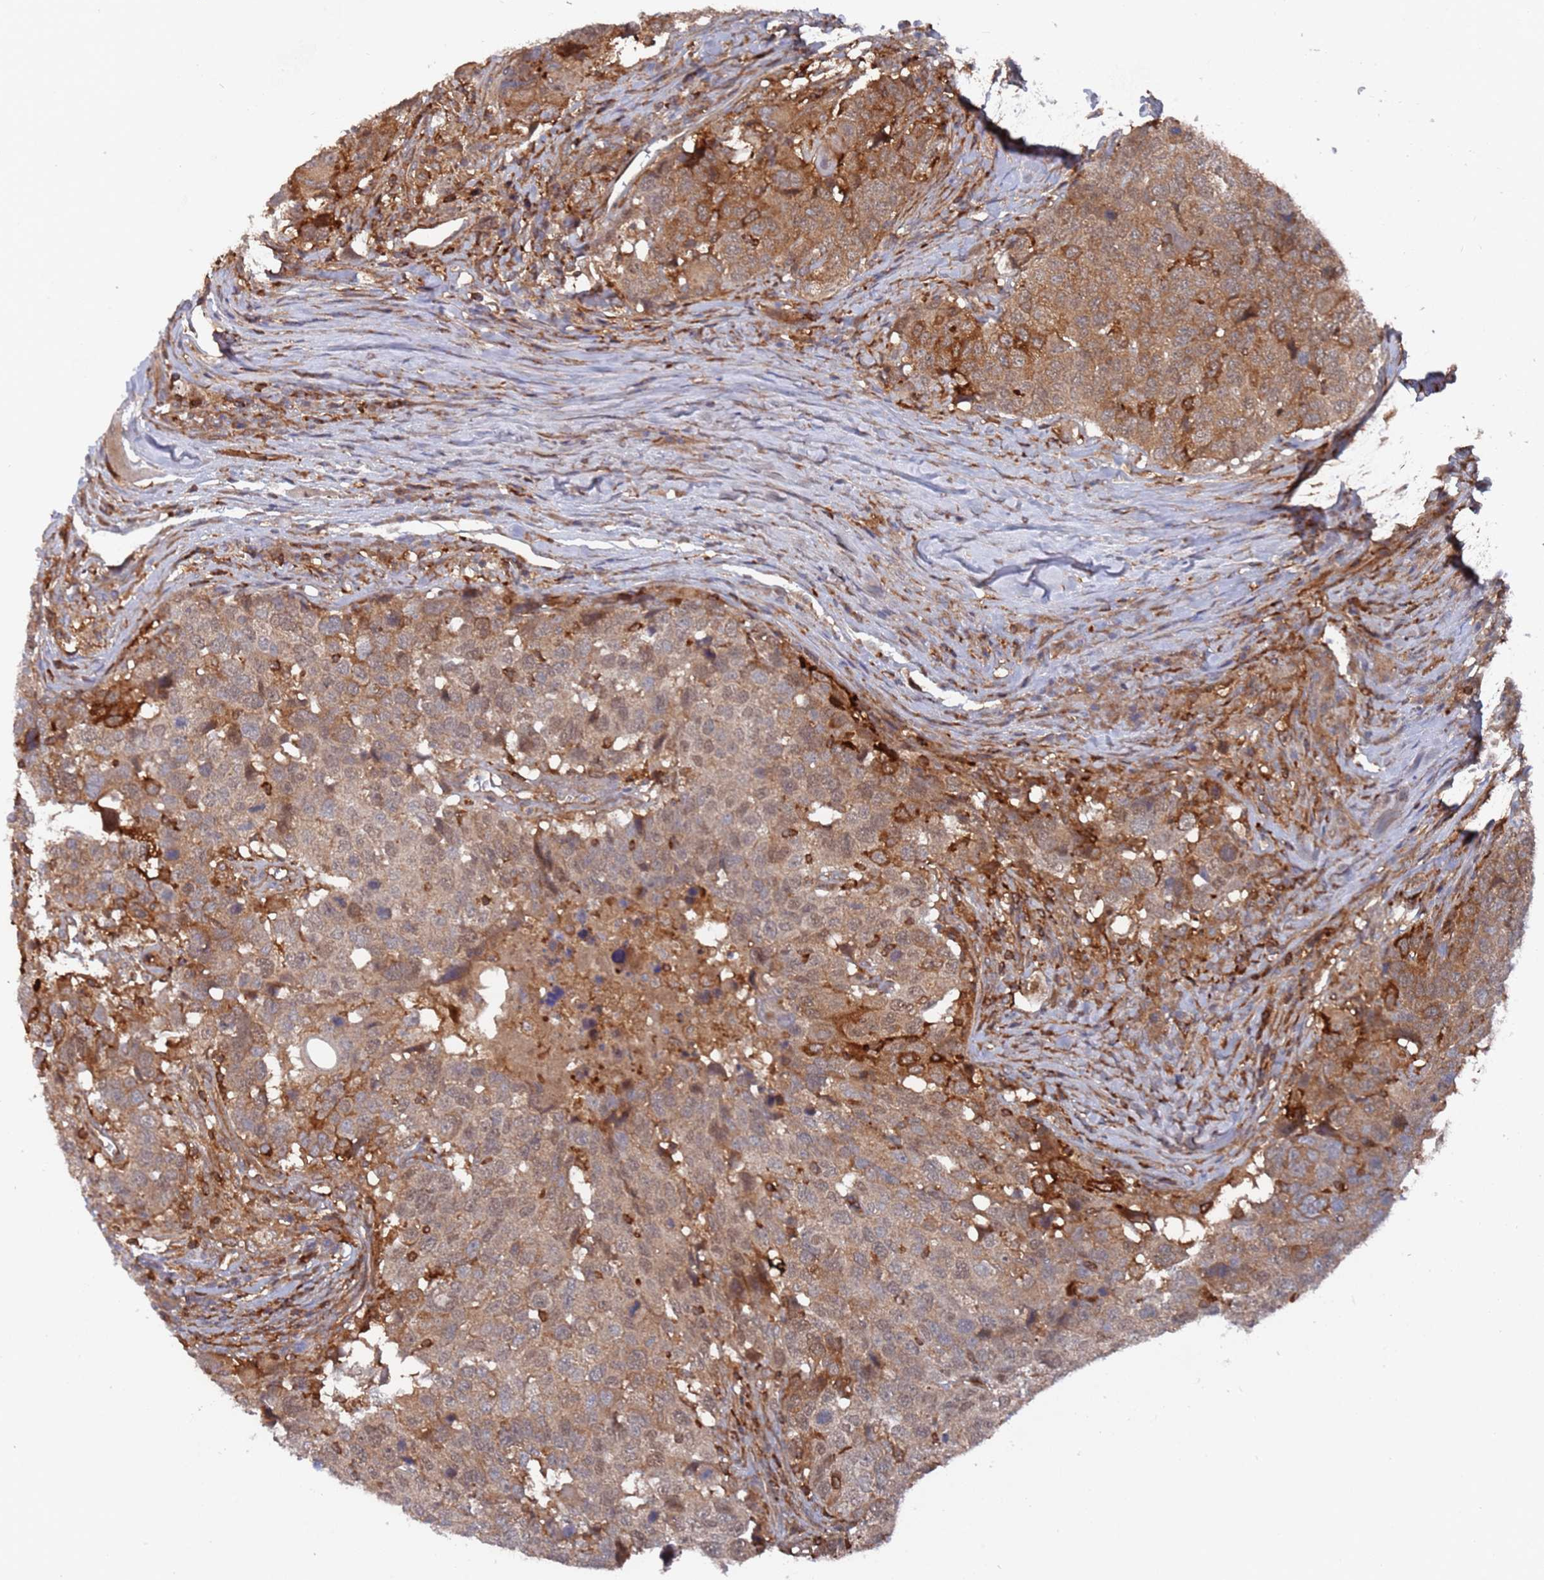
{"staining": {"intensity": "moderate", "quantity": ">75%", "location": "cytoplasmic/membranous"}, "tissue": "head and neck cancer", "cell_type": "Tumor cells", "image_type": "cancer", "snomed": [{"axis": "morphology", "description": "Squamous cell carcinoma, NOS"}, {"axis": "topography", "description": "Head-Neck"}], "caption": "The image reveals immunohistochemical staining of head and neck cancer (squamous cell carcinoma). There is moderate cytoplasmic/membranous positivity is appreciated in about >75% of tumor cells.", "gene": "DDX60", "patient": {"sex": "male", "age": 66}}